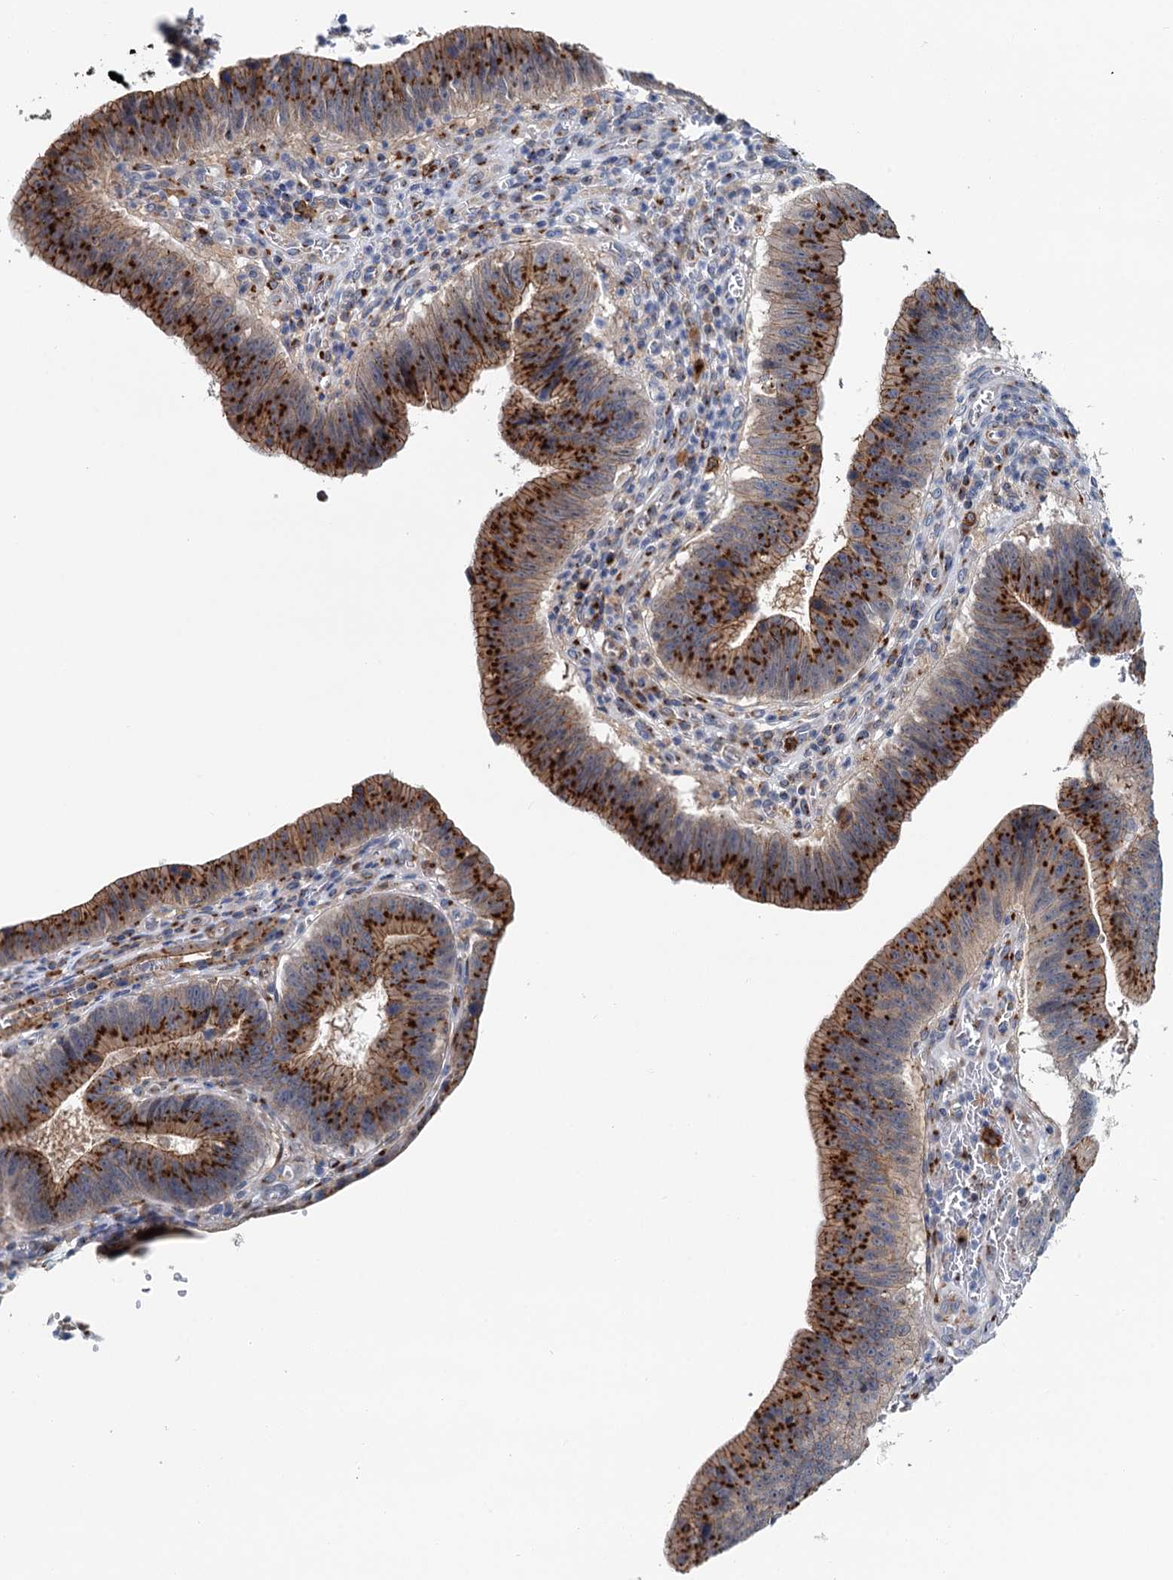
{"staining": {"intensity": "strong", "quantity": ">75%", "location": "cytoplasmic/membranous"}, "tissue": "stomach cancer", "cell_type": "Tumor cells", "image_type": "cancer", "snomed": [{"axis": "morphology", "description": "Adenocarcinoma, NOS"}, {"axis": "topography", "description": "Stomach"}], "caption": "Tumor cells display high levels of strong cytoplasmic/membranous positivity in approximately >75% of cells in human stomach cancer (adenocarcinoma). (Brightfield microscopy of DAB IHC at high magnification).", "gene": "BET1L", "patient": {"sex": "male", "age": 59}}